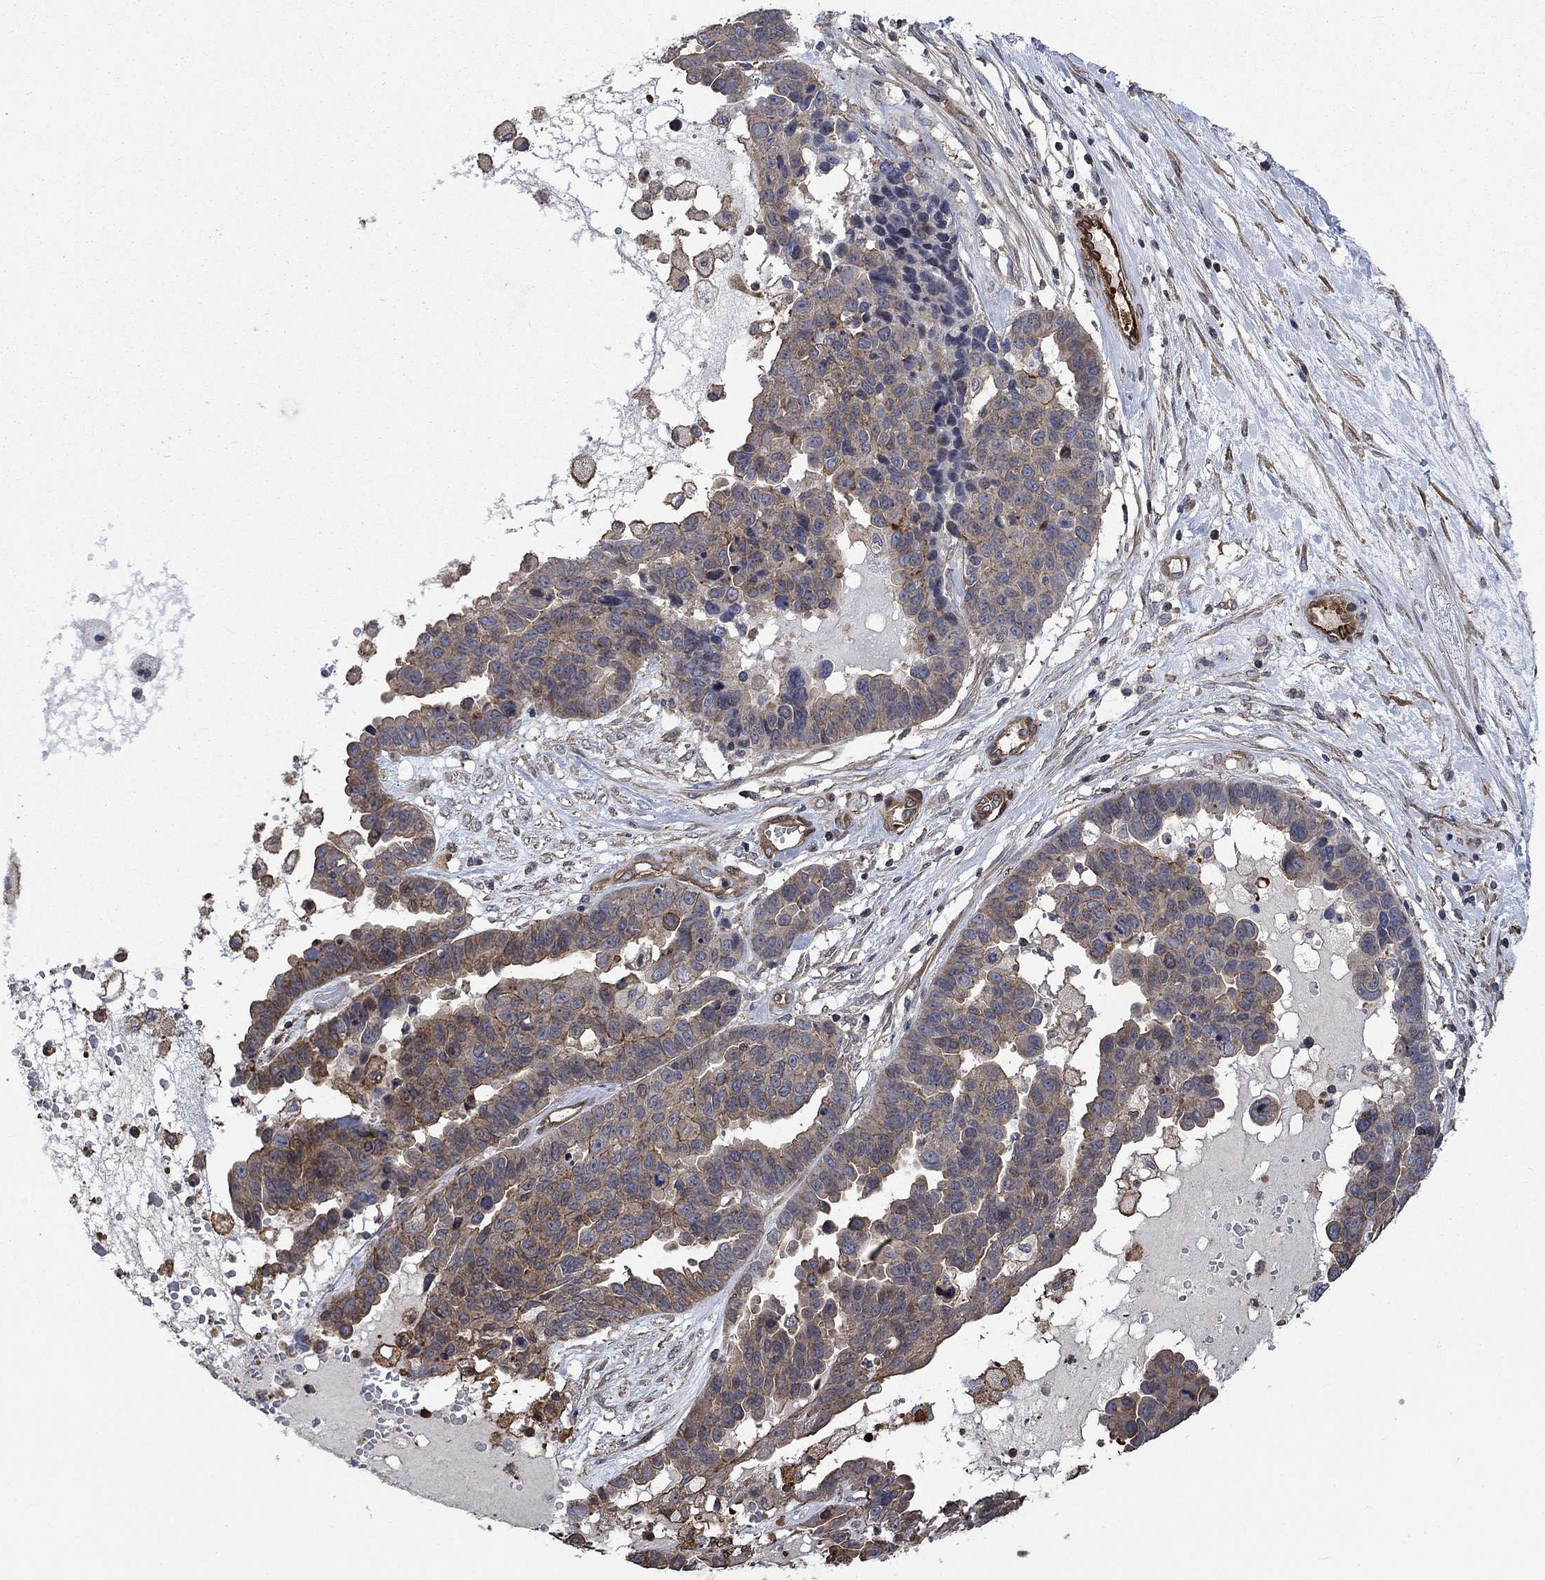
{"staining": {"intensity": "moderate", "quantity": "25%-75%", "location": "cytoplasmic/membranous"}, "tissue": "ovarian cancer", "cell_type": "Tumor cells", "image_type": "cancer", "snomed": [{"axis": "morphology", "description": "Cystadenocarcinoma, serous, NOS"}, {"axis": "topography", "description": "Ovary"}], "caption": "Tumor cells show medium levels of moderate cytoplasmic/membranous positivity in approximately 25%-75% of cells in ovarian cancer (serous cystadenocarcinoma). (DAB (3,3'-diaminobenzidine) IHC, brown staining for protein, blue staining for nuclei).", "gene": "PDE3A", "patient": {"sex": "female", "age": 87}}